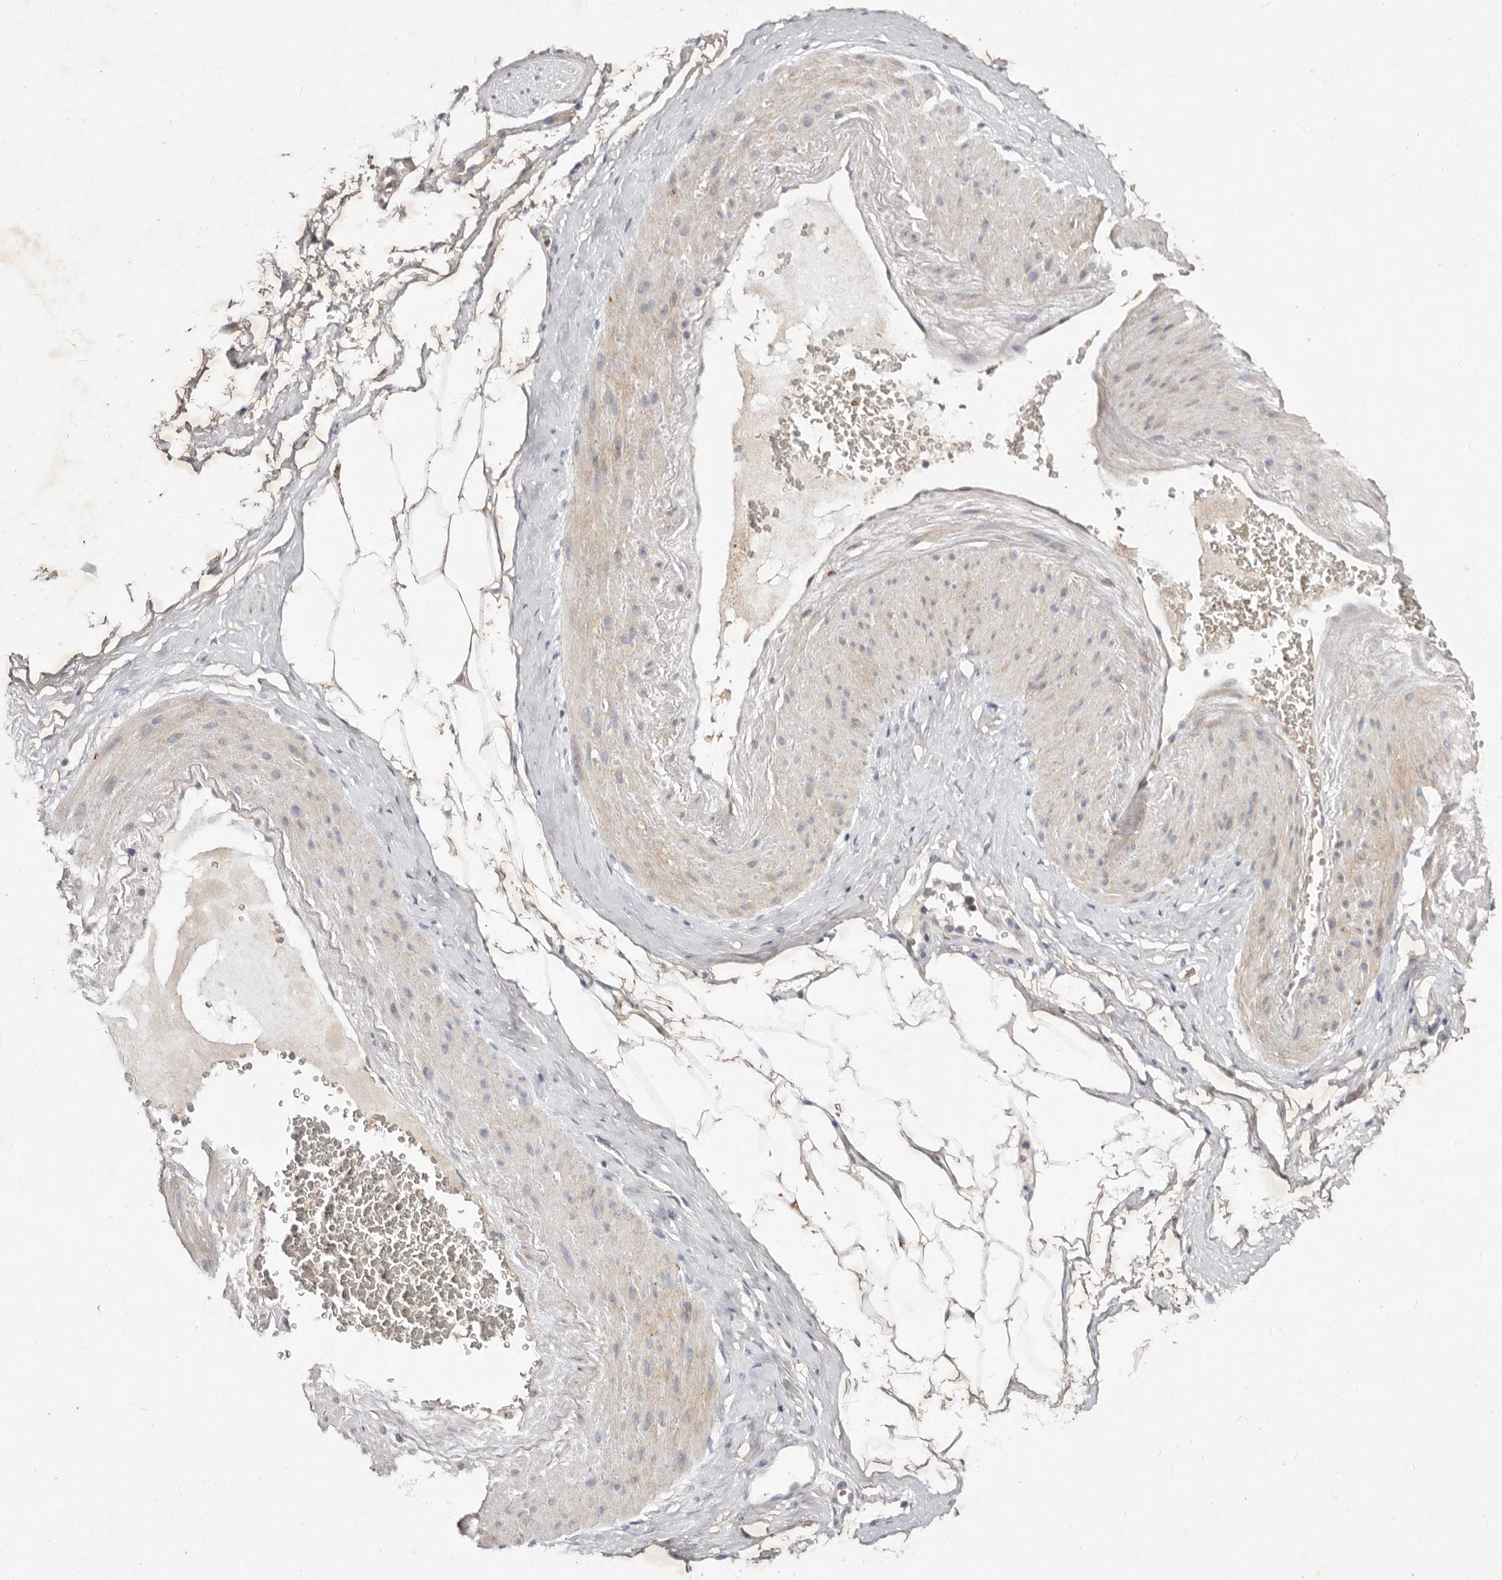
{"staining": {"intensity": "weak", "quantity": ">75%", "location": "cytoplasmic/membranous"}, "tissue": "adipose tissue", "cell_type": "Adipocytes", "image_type": "normal", "snomed": [{"axis": "morphology", "description": "Normal tissue, NOS"}, {"axis": "morphology", "description": "Adenocarcinoma, Low grade"}, {"axis": "topography", "description": "Prostate"}, {"axis": "topography", "description": "Peripheral nerve tissue"}], "caption": "An immunohistochemistry (IHC) micrograph of benign tissue is shown. Protein staining in brown labels weak cytoplasmic/membranous positivity in adipose tissue within adipocytes.", "gene": "SLC25A20", "patient": {"sex": "male", "age": 63}}